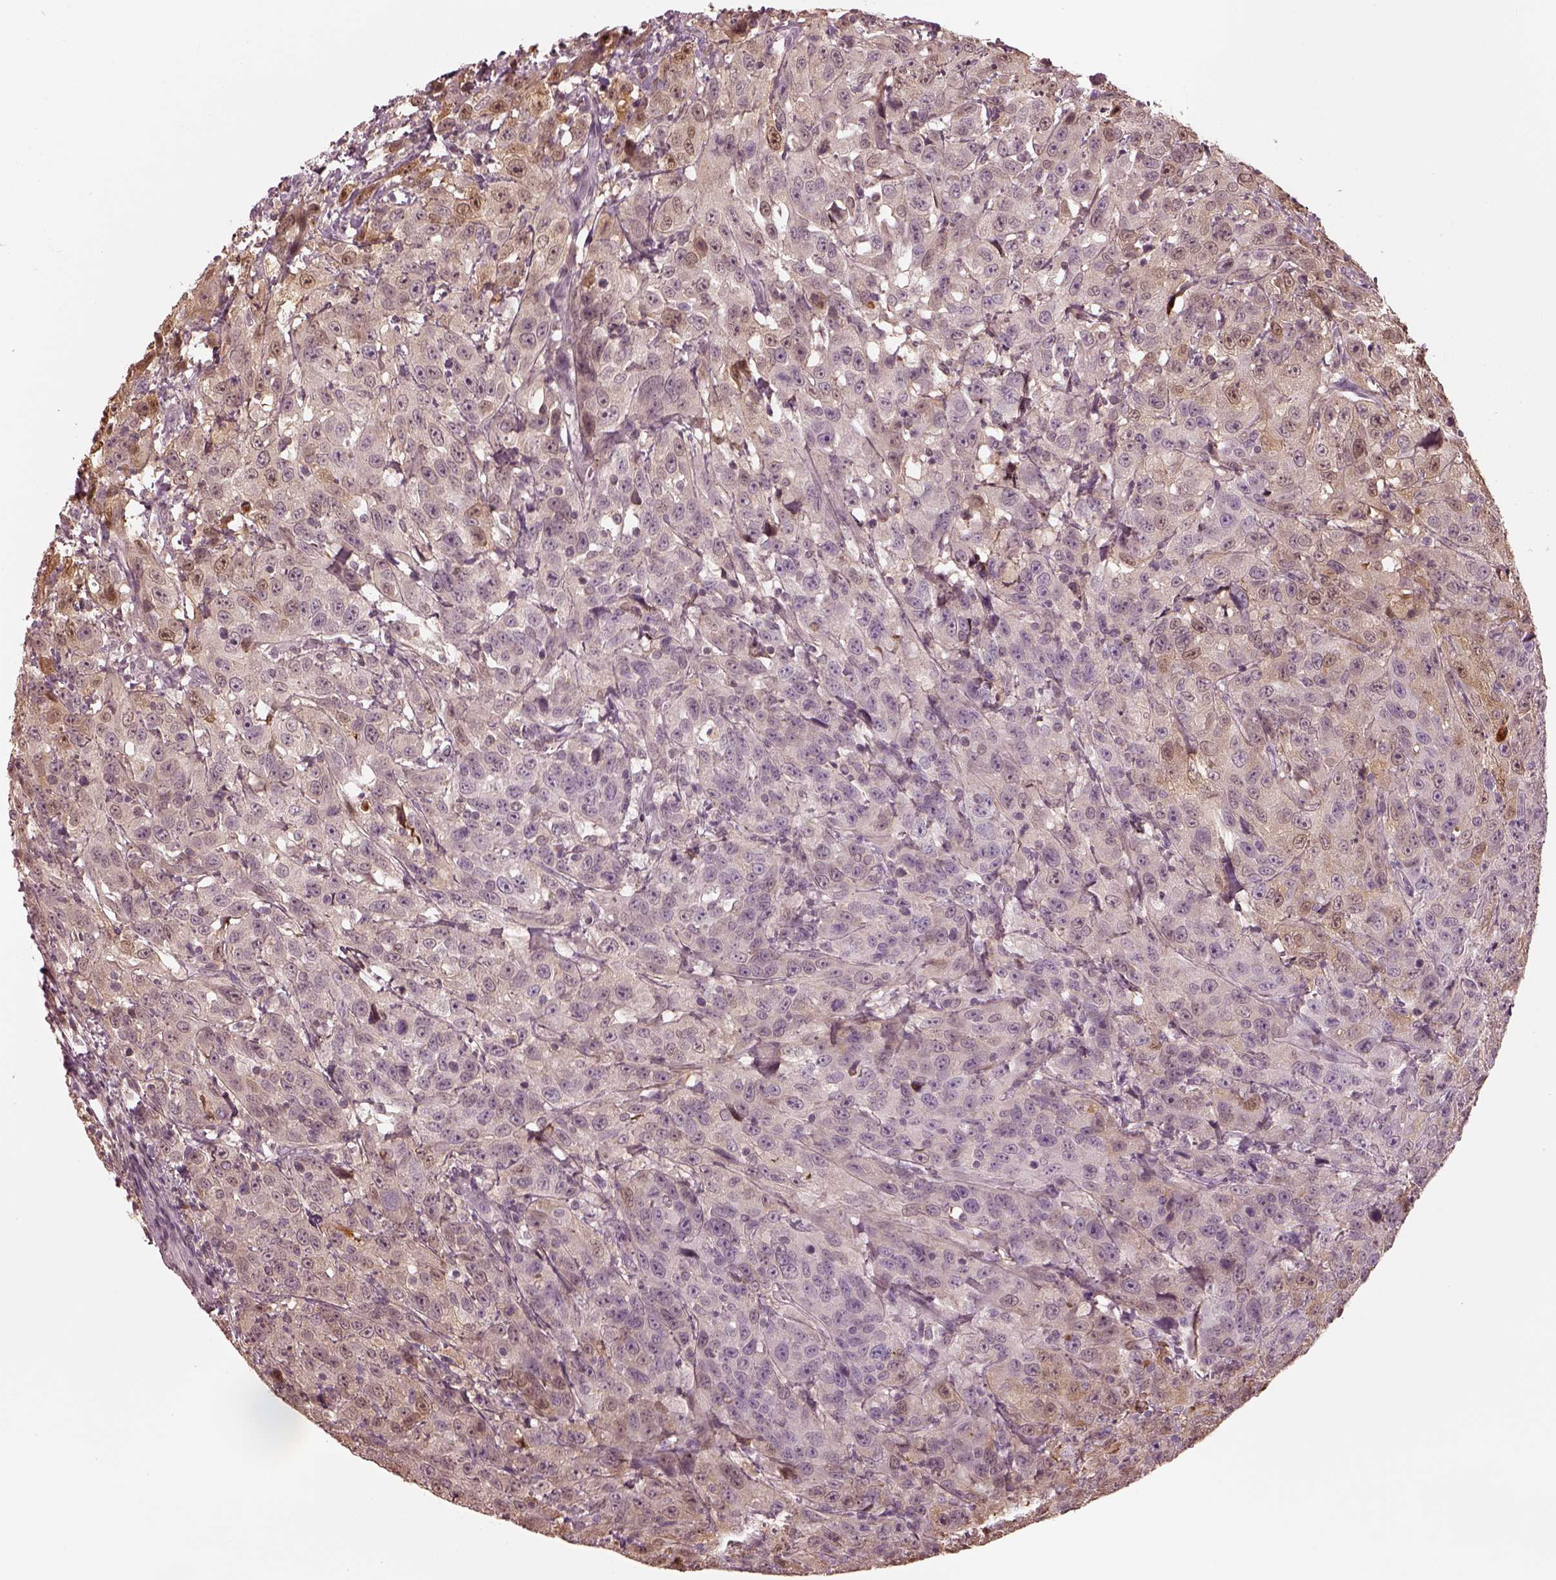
{"staining": {"intensity": "weak", "quantity": "<25%", "location": "cytoplasmic/membranous"}, "tissue": "urothelial cancer", "cell_type": "Tumor cells", "image_type": "cancer", "snomed": [{"axis": "morphology", "description": "Urothelial carcinoma, NOS"}, {"axis": "morphology", "description": "Urothelial carcinoma, High grade"}, {"axis": "topography", "description": "Urinary bladder"}], "caption": "A histopathology image of urothelial cancer stained for a protein shows no brown staining in tumor cells.", "gene": "TLX3", "patient": {"sex": "female", "age": 73}}